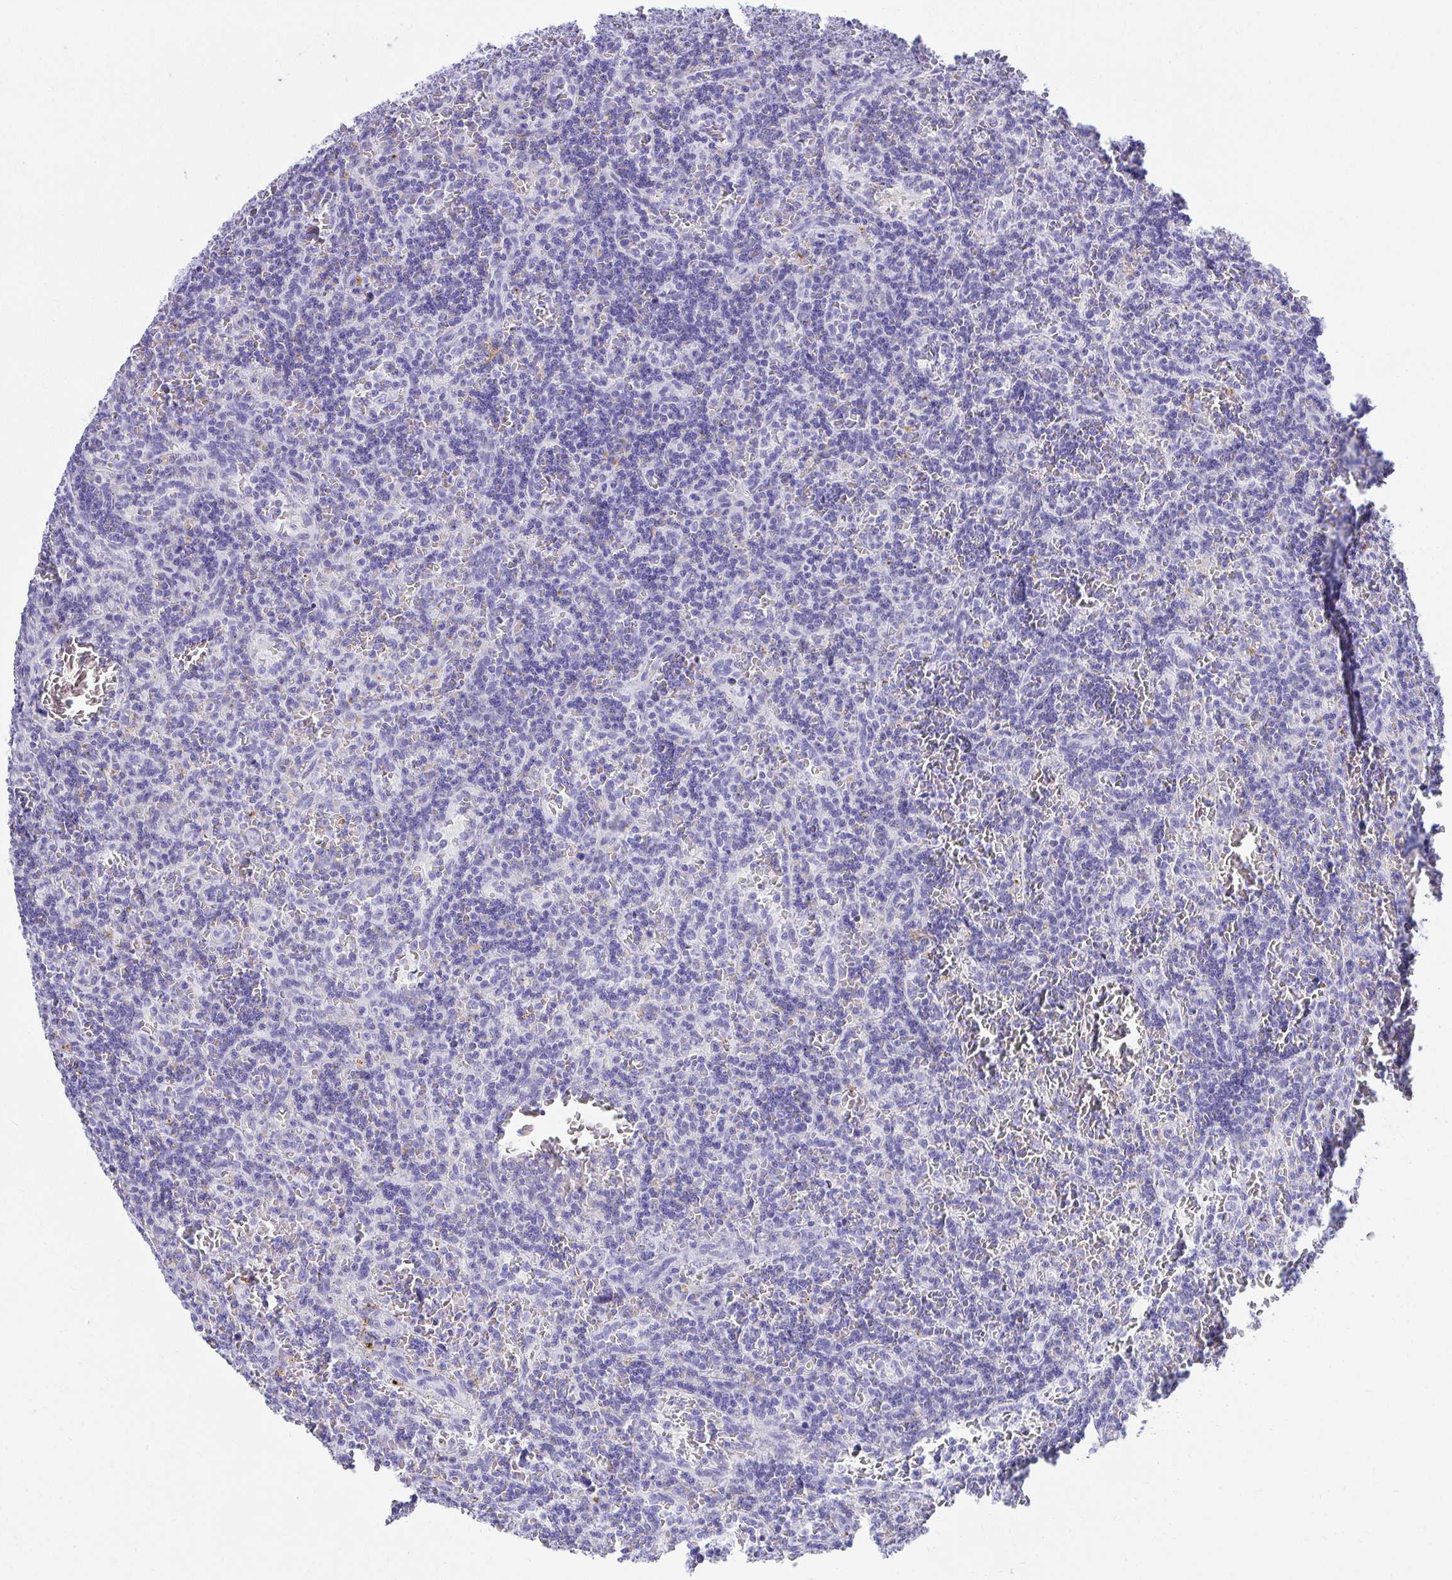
{"staining": {"intensity": "negative", "quantity": "none", "location": "none"}, "tissue": "lymphoma", "cell_type": "Tumor cells", "image_type": "cancer", "snomed": [{"axis": "morphology", "description": "Malignant lymphoma, non-Hodgkin's type, Low grade"}, {"axis": "topography", "description": "Spleen"}], "caption": "IHC image of neoplastic tissue: human lymphoma stained with DAB demonstrates no significant protein expression in tumor cells.", "gene": "SEC14L3", "patient": {"sex": "male", "age": 73}}